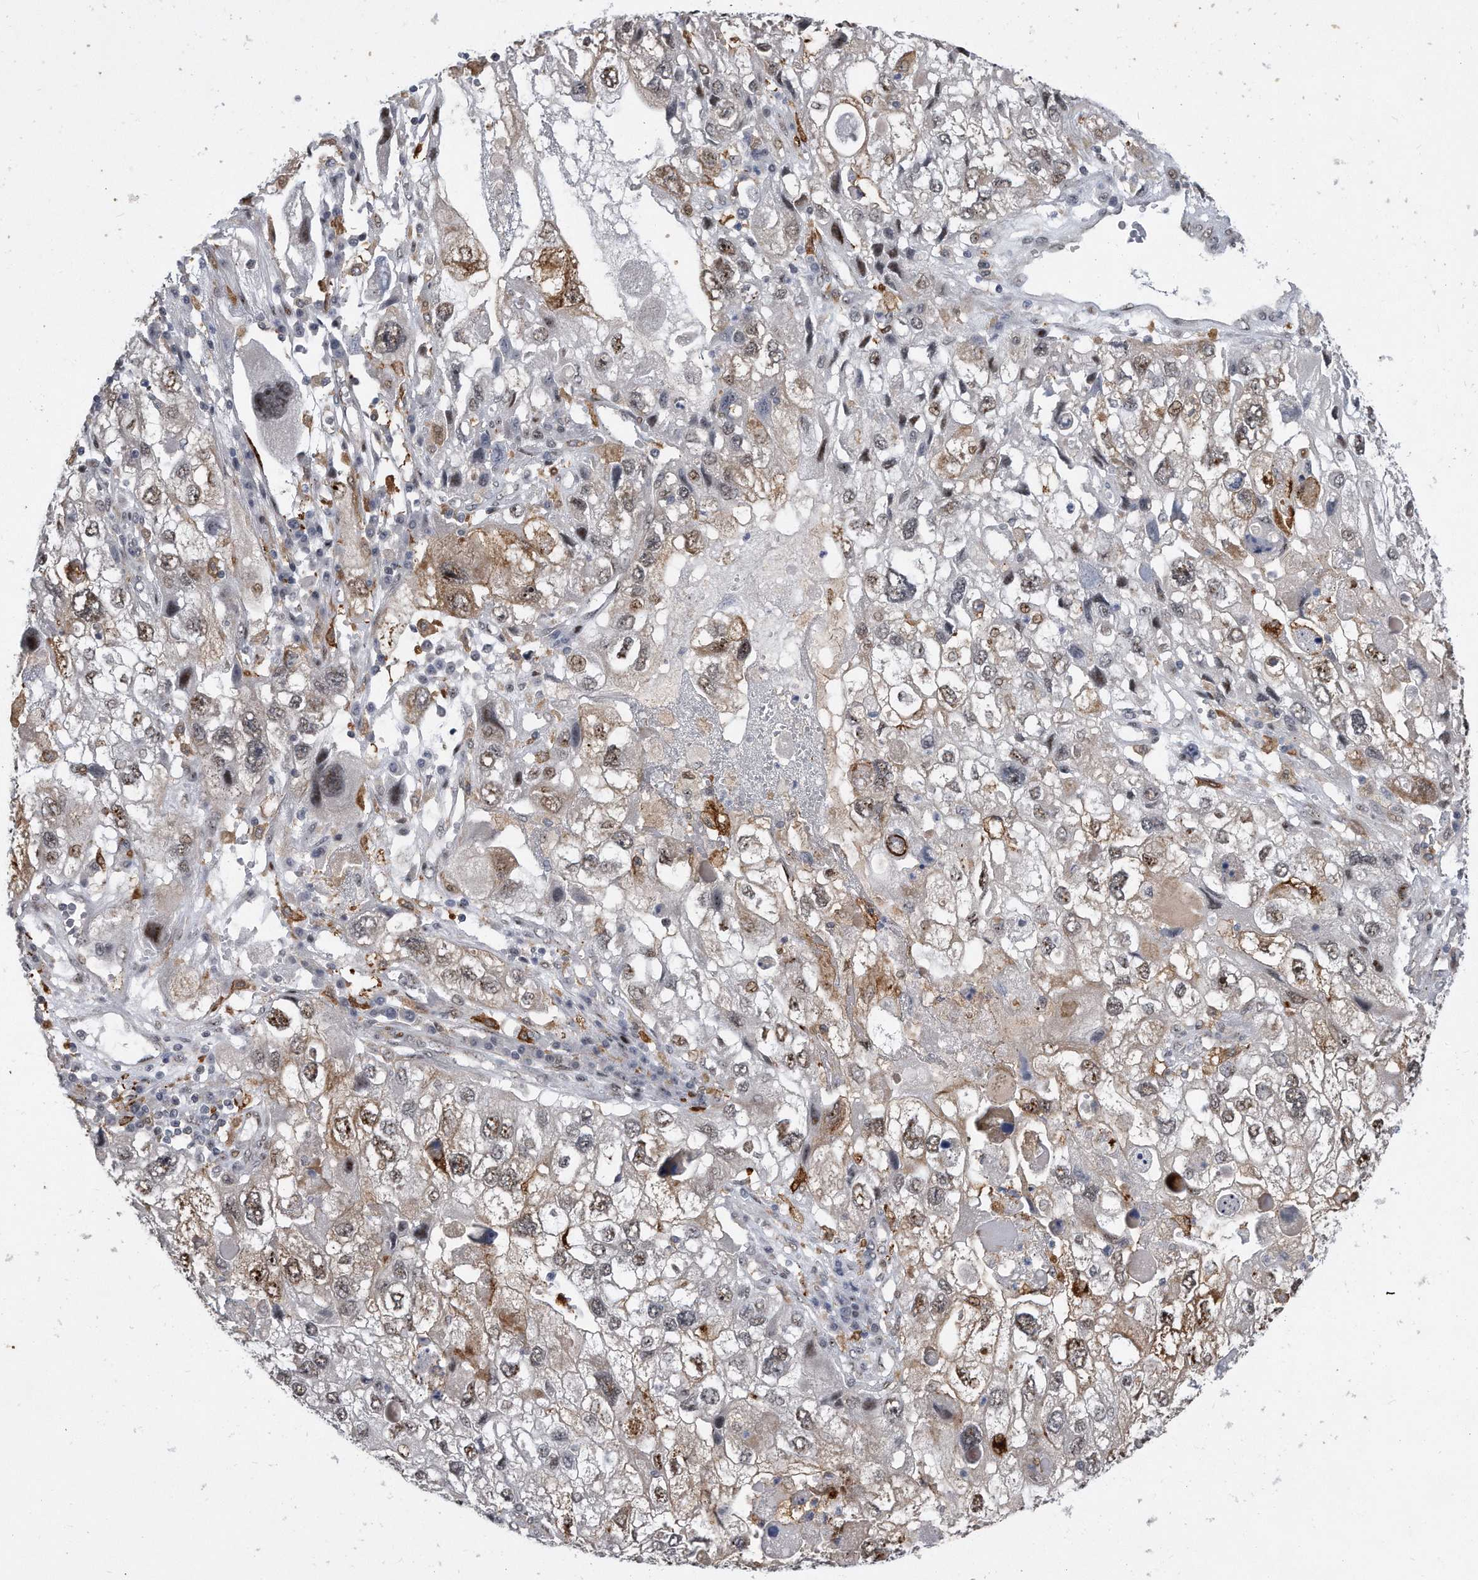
{"staining": {"intensity": "moderate", "quantity": "<25%", "location": "cytoplasmic/membranous,nuclear"}, "tissue": "endometrial cancer", "cell_type": "Tumor cells", "image_type": "cancer", "snomed": [{"axis": "morphology", "description": "Adenocarcinoma, NOS"}, {"axis": "topography", "description": "Endometrium"}], "caption": "This is an image of immunohistochemistry staining of endometrial adenocarcinoma, which shows moderate staining in the cytoplasmic/membranous and nuclear of tumor cells.", "gene": "PGBD2", "patient": {"sex": "female", "age": 49}}